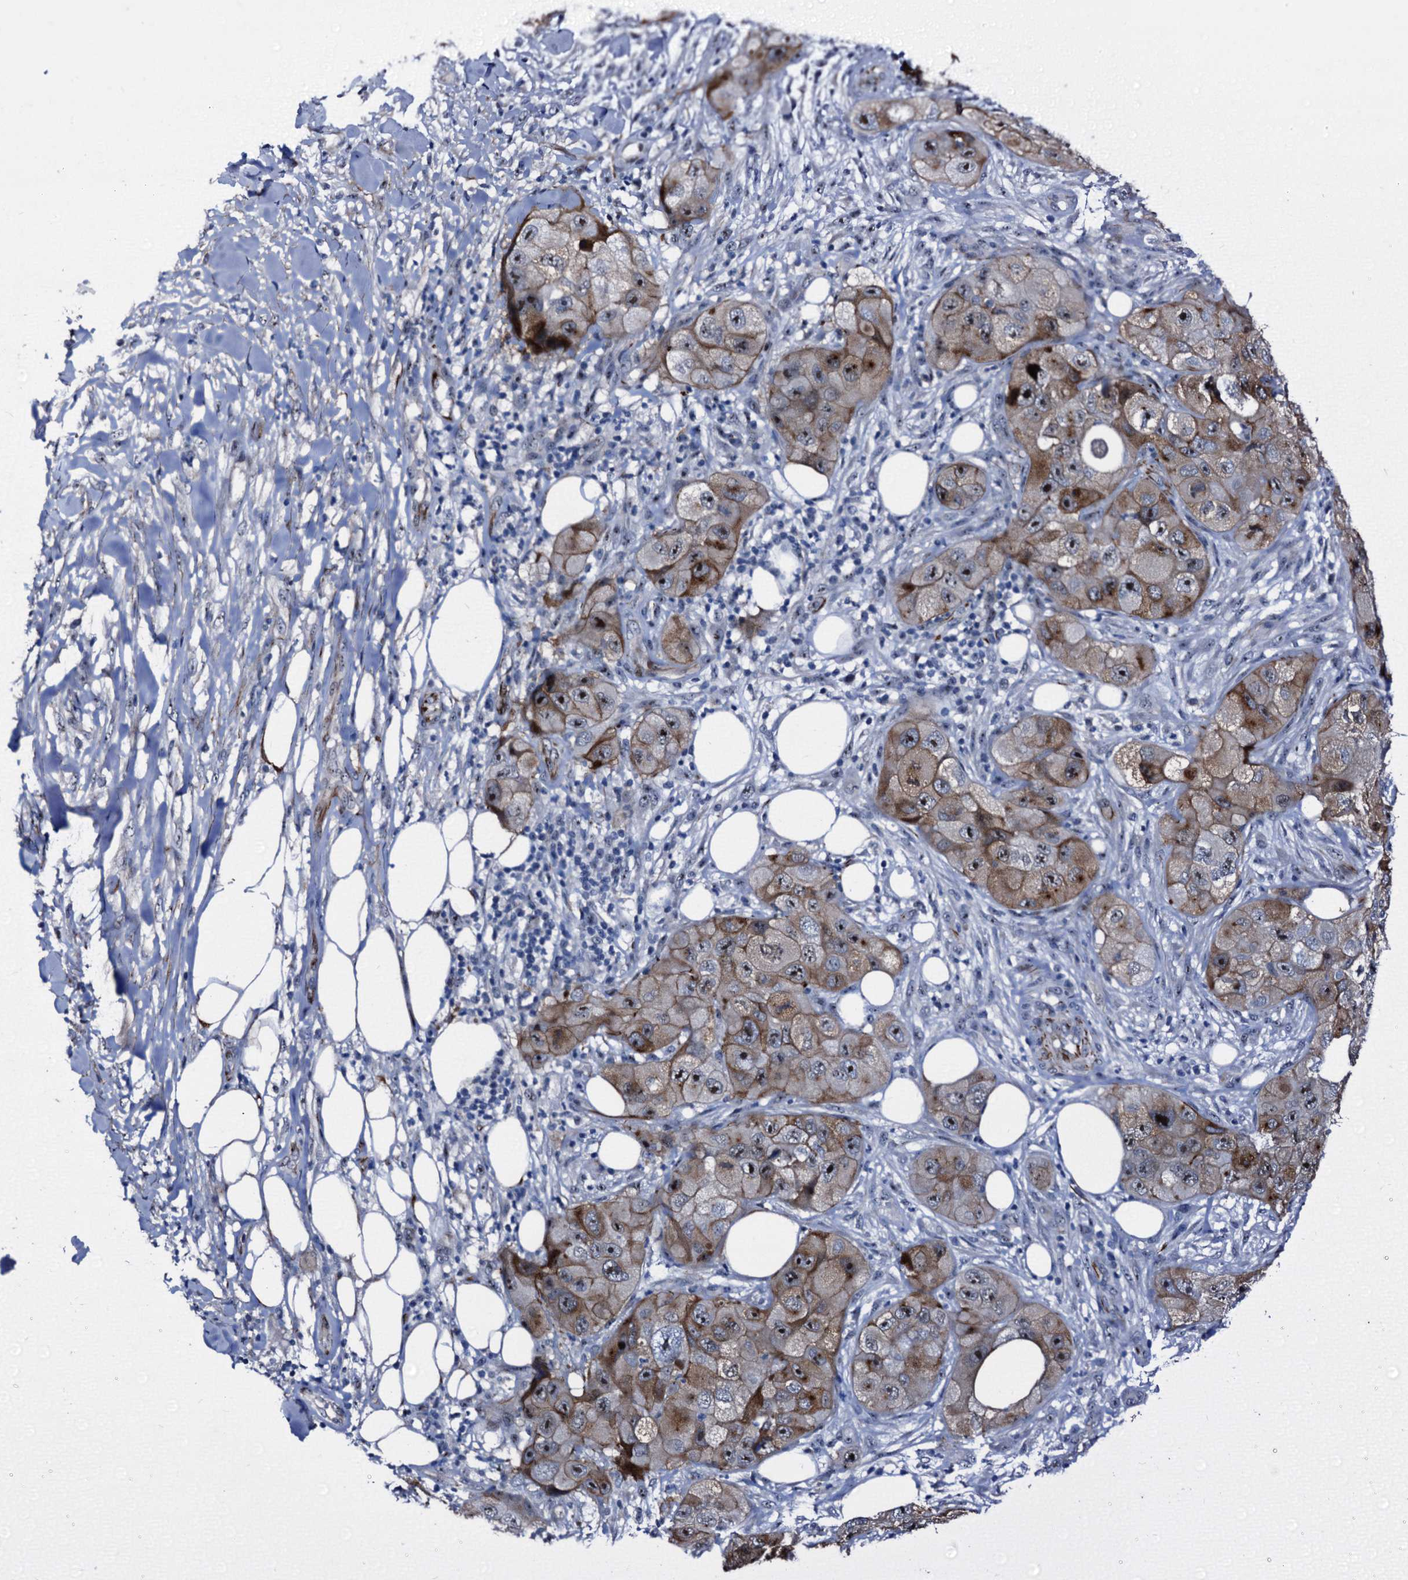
{"staining": {"intensity": "moderate", "quantity": ">75%", "location": "cytoplasmic/membranous,nuclear"}, "tissue": "skin cancer", "cell_type": "Tumor cells", "image_type": "cancer", "snomed": [{"axis": "morphology", "description": "Squamous cell carcinoma, NOS"}, {"axis": "topography", "description": "Skin"}, {"axis": "topography", "description": "Subcutis"}], "caption": "Tumor cells demonstrate moderate cytoplasmic/membranous and nuclear positivity in approximately >75% of cells in squamous cell carcinoma (skin).", "gene": "EMG1", "patient": {"sex": "male", "age": 73}}